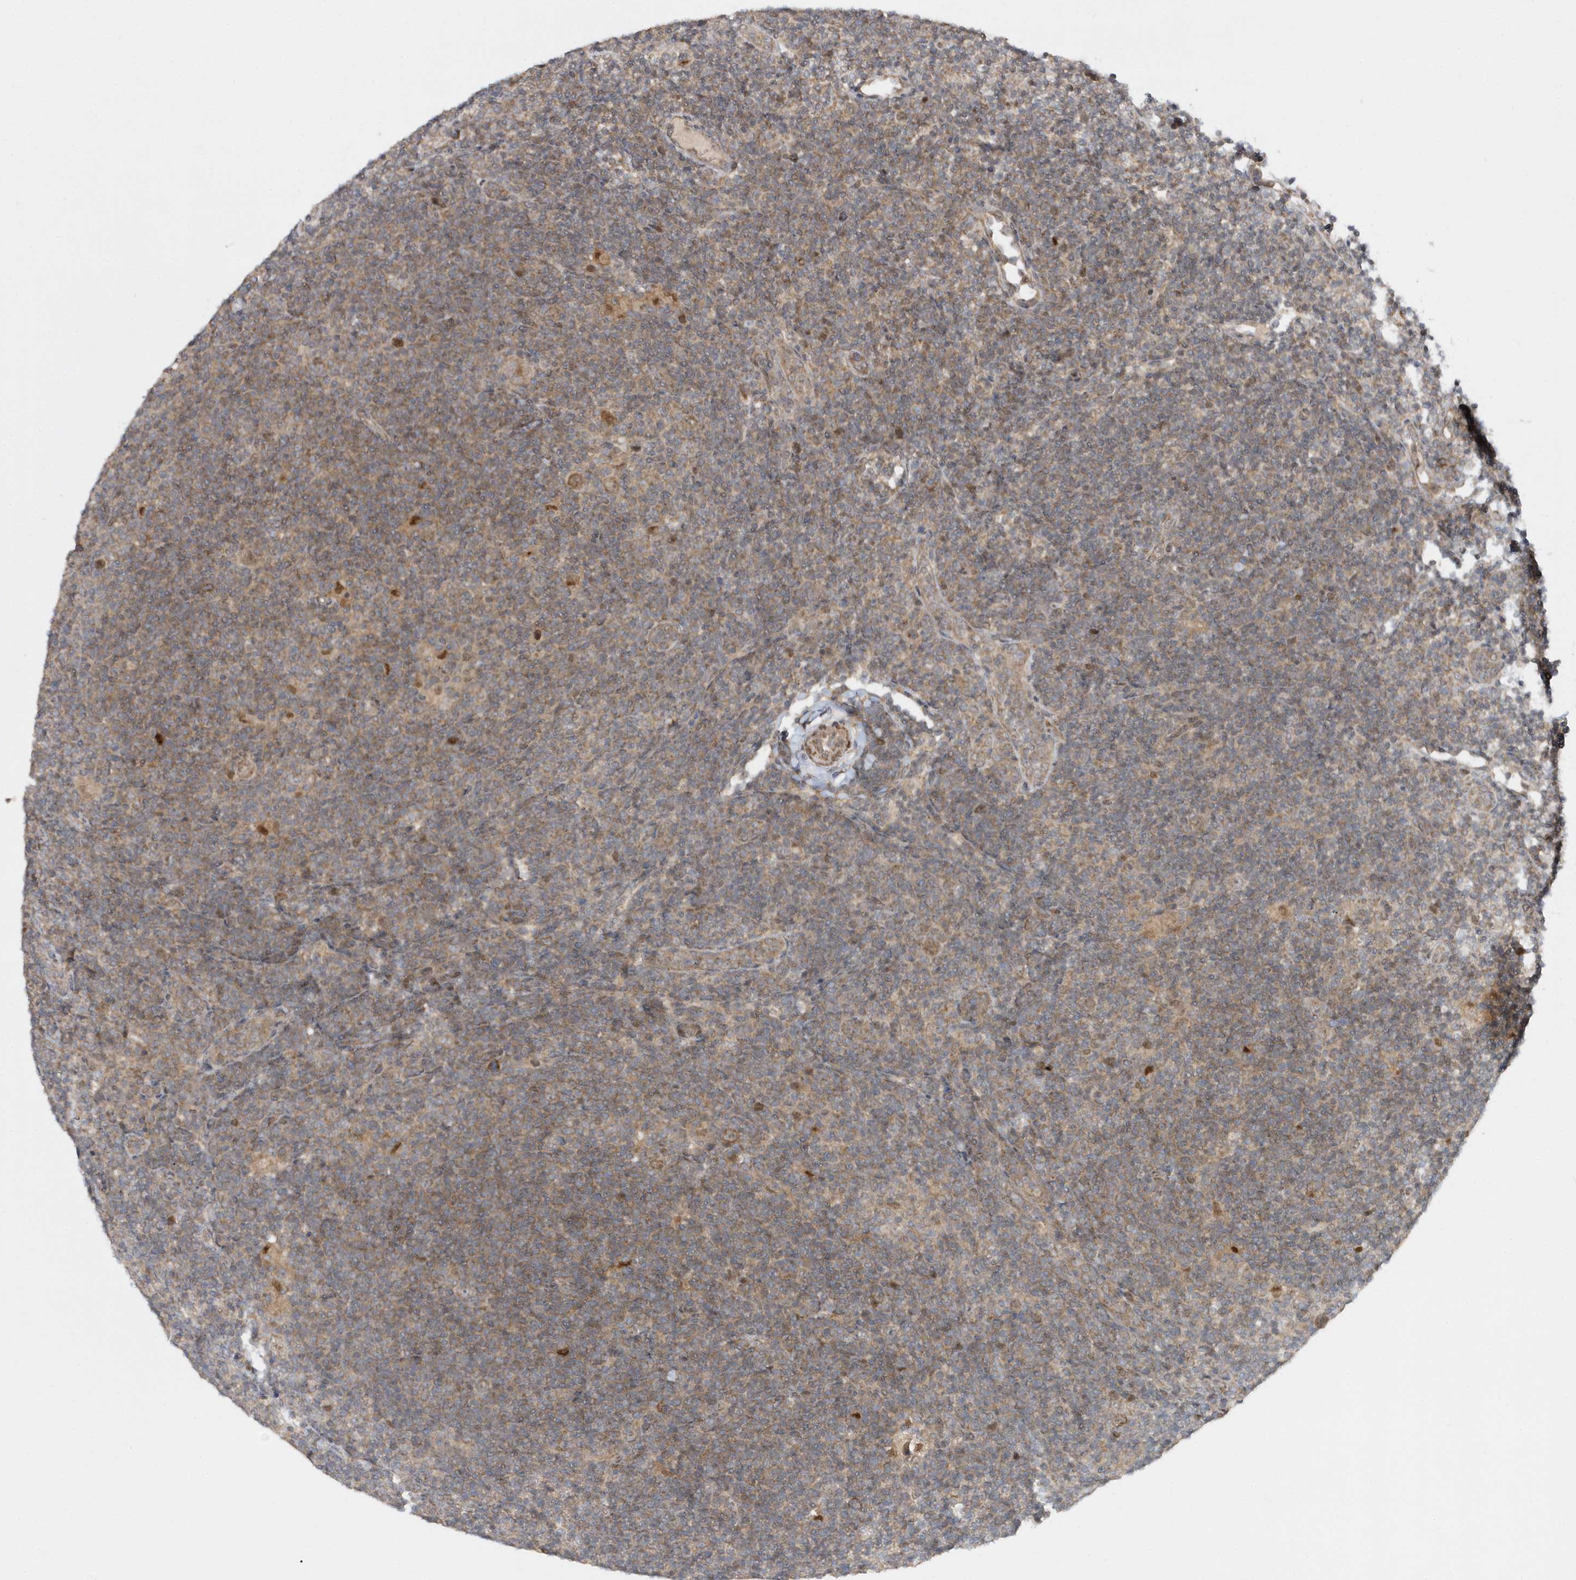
{"staining": {"intensity": "moderate", "quantity": "25%-75%", "location": "cytoplasmic/membranous"}, "tissue": "lymphoma", "cell_type": "Tumor cells", "image_type": "cancer", "snomed": [{"axis": "morphology", "description": "Hodgkin's disease, NOS"}, {"axis": "topography", "description": "Lymph node"}], "caption": "The photomicrograph reveals a brown stain indicating the presence of a protein in the cytoplasmic/membranous of tumor cells in lymphoma. Nuclei are stained in blue.", "gene": "MXI1", "patient": {"sex": "female", "age": 57}}